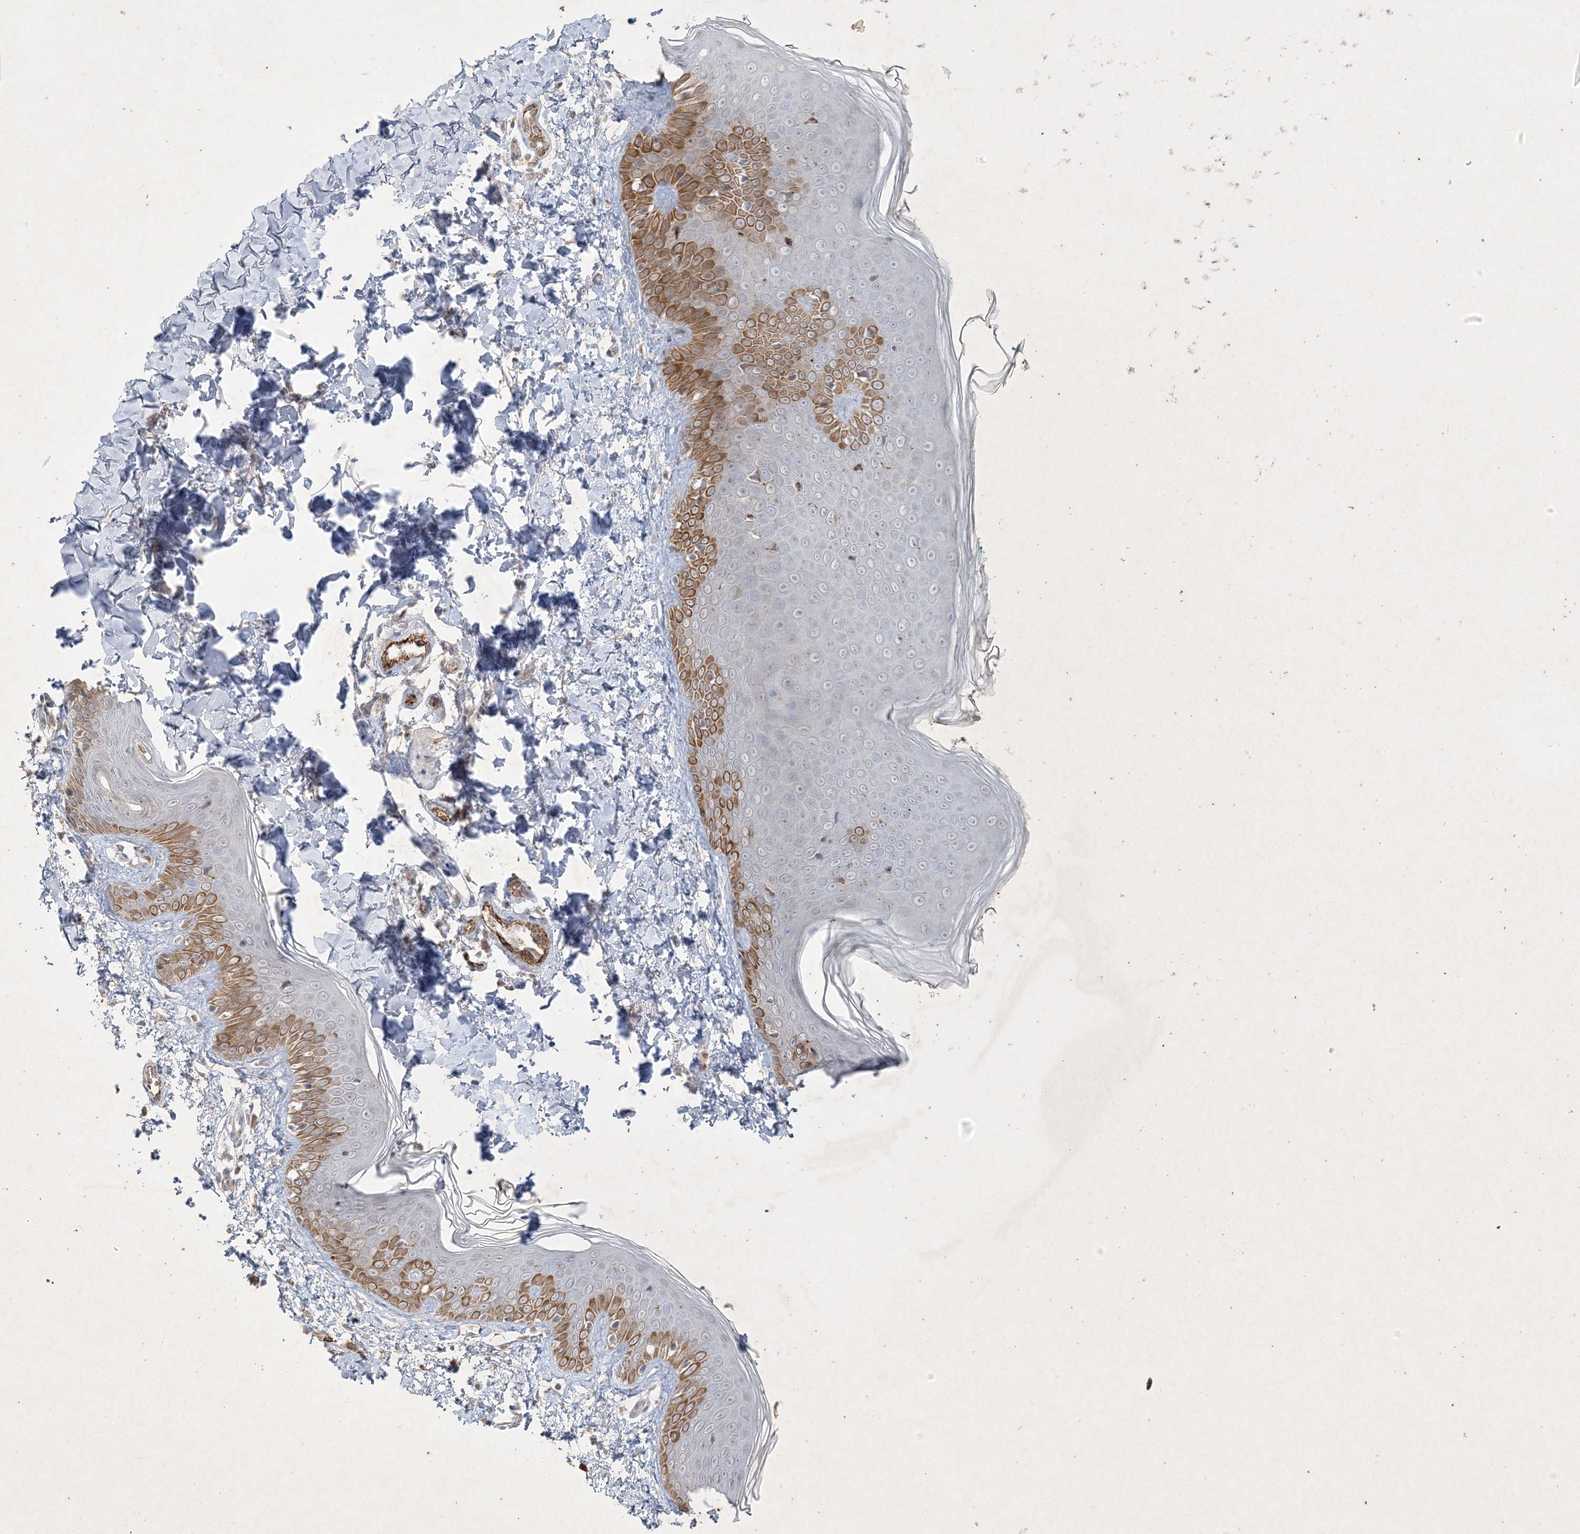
{"staining": {"intensity": "moderate", "quantity": ">75%", "location": "cytoplasmic/membranous"}, "tissue": "skin", "cell_type": "Fibroblasts", "image_type": "normal", "snomed": [{"axis": "morphology", "description": "Normal tissue, NOS"}, {"axis": "topography", "description": "Skin"}], "caption": "Protein staining shows moderate cytoplasmic/membranous expression in about >75% of fibroblasts in normal skin. The protein of interest is stained brown, and the nuclei are stained in blue (DAB IHC with brightfield microscopy, high magnification).", "gene": "PRSS36", "patient": {"sex": "male", "age": 37}}